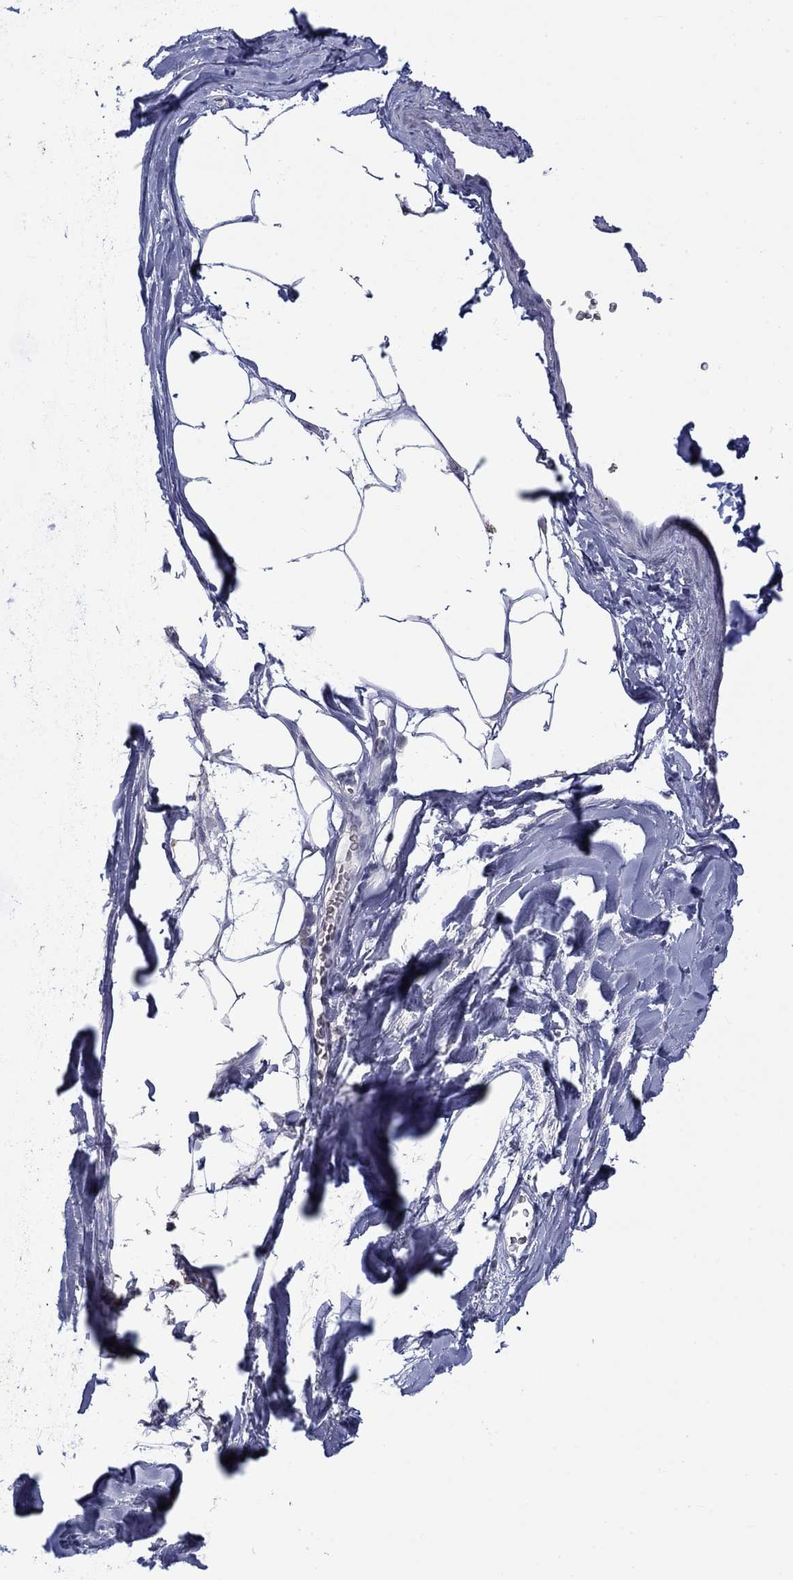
{"staining": {"intensity": "negative", "quantity": "none", "location": "none"}, "tissue": "adipose tissue", "cell_type": "Adipocytes", "image_type": "normal", "snomed": [{"axis": "morphology", "description": "Normal tissue, NOS"}, {"axis": "topography", "description": "Cartilage tissue"}, {"axis": "topography", "description": "Bronchus"}], "caption": "A high-resolution histopathology image shows IHC staining of unremarkable adipose tissue, which demonstrates no significant expression in adipocytes.", "gene": "NSMF", "patient": {"sex": "male", "age": 58}}